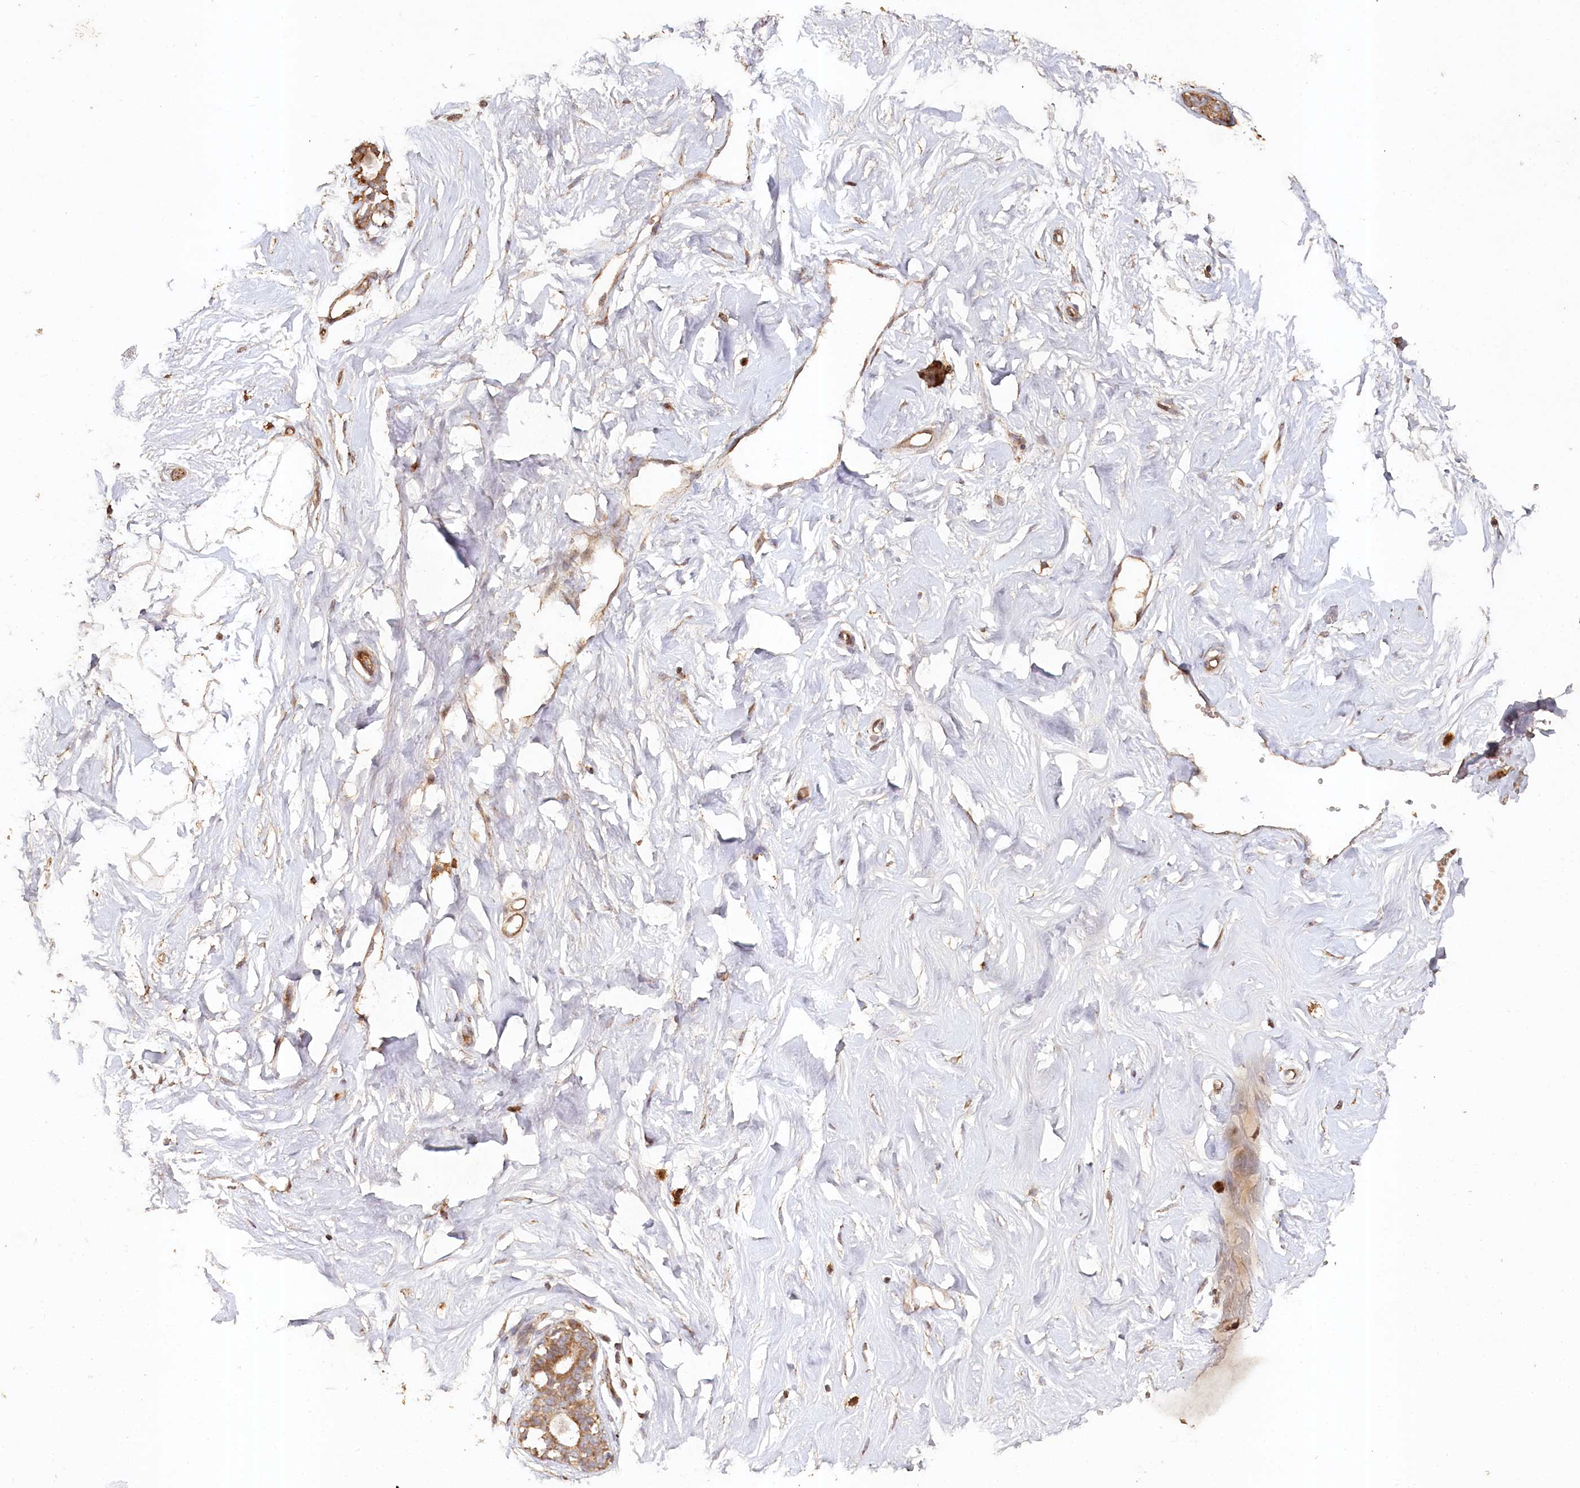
{"staining": {"intensity": "weak", "quantity": ">75%", "location": "cytoplasmic/membranous"}, "tissue": "breast", "cell_type": "Adipocytes", "image_type": "normal", "snomed": [{"axis": "morphology", "description": "Normal tissue, NOS"}, {"axis": "morphology", "description": "Adenoma, NOS"}, {"axis": "topography", "description": "Breast"}], "caption": "Brown immunohistochemical staining in benign breast reveals weak cytoplasmic/membranous staining in about >75% of adipocytes.", "gene": "HAL", "patient": {"sex": "female", "age": 23}}